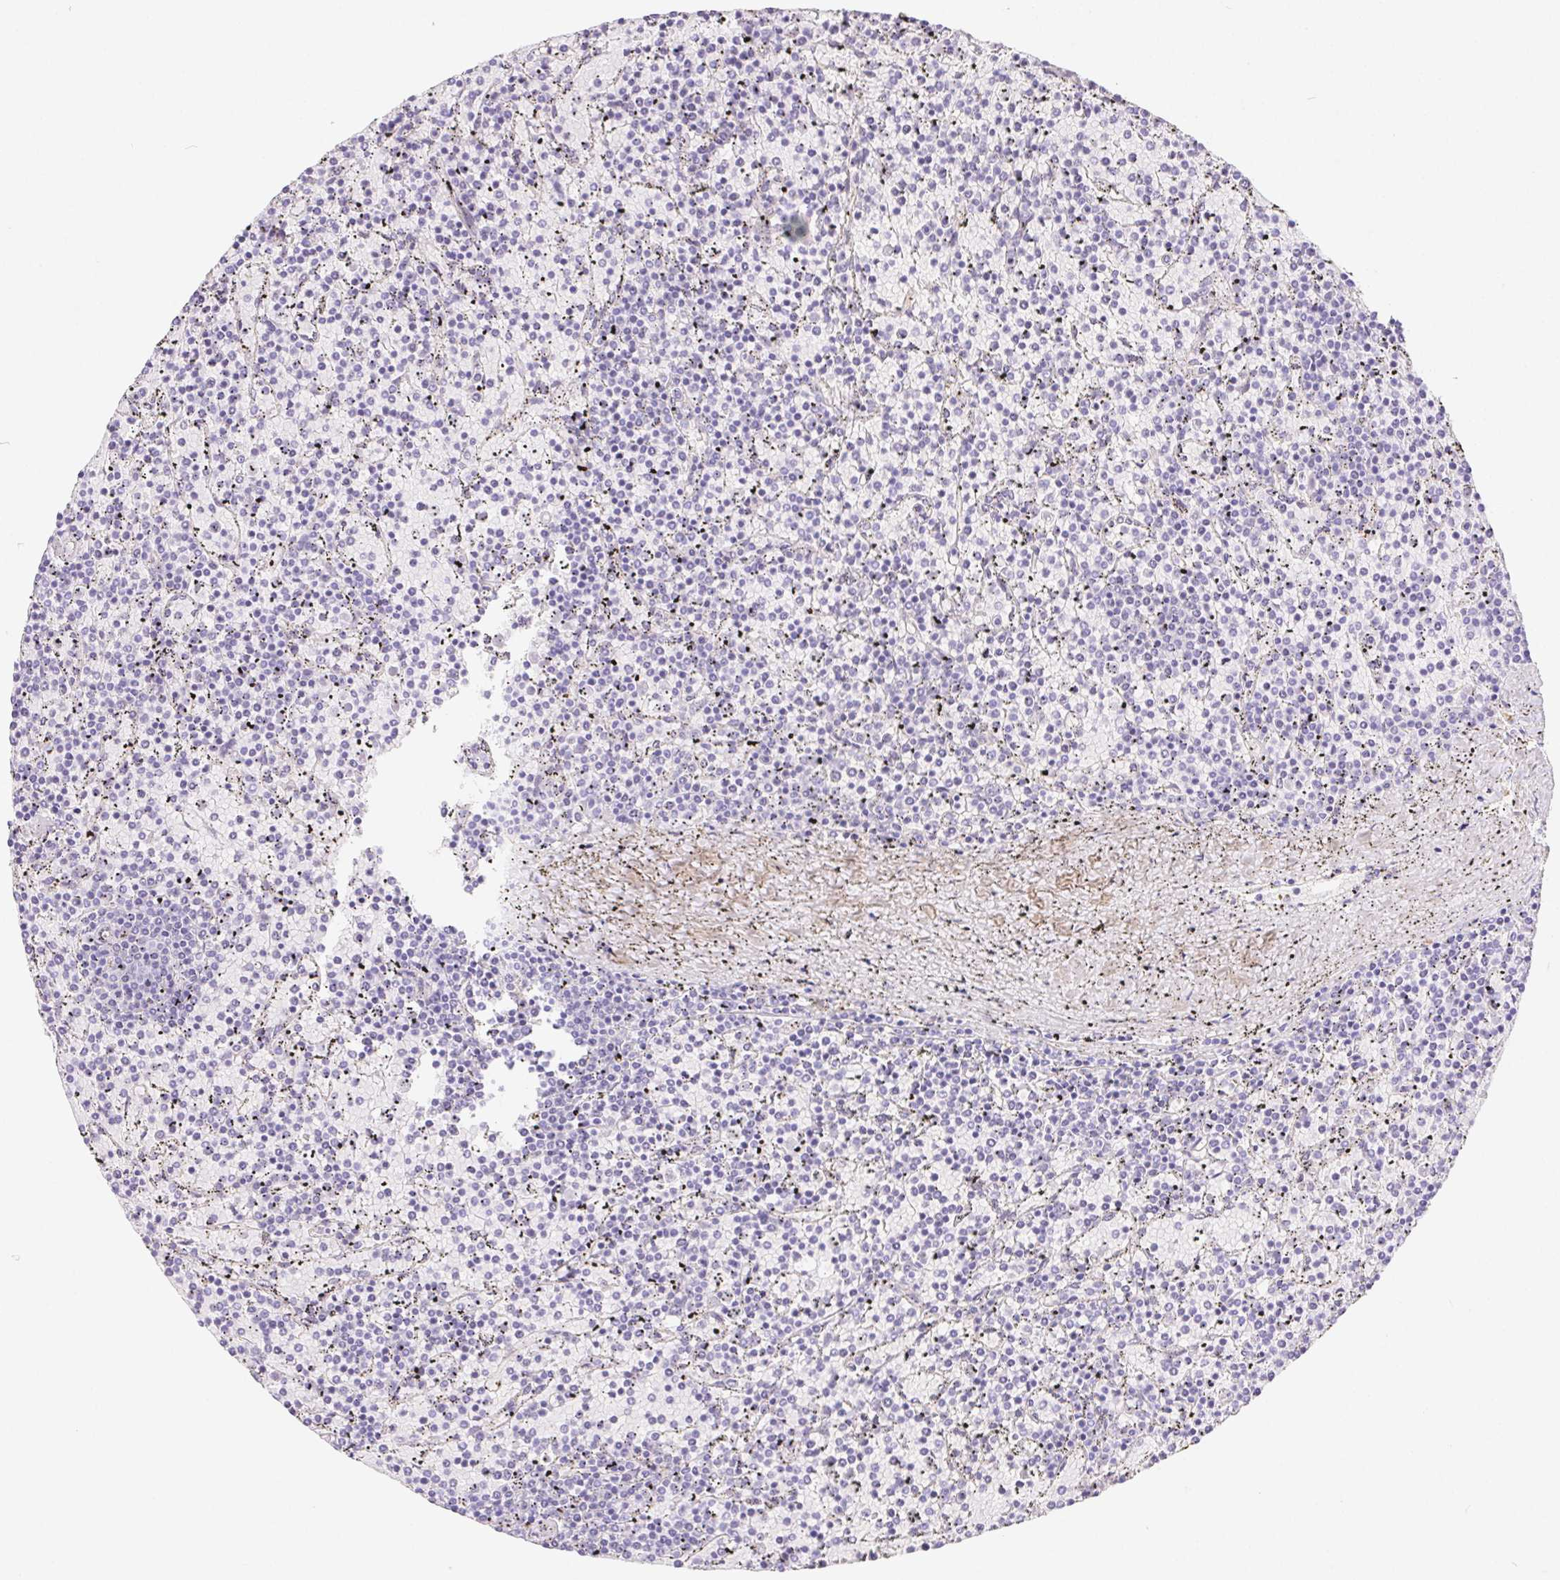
{"staining": {"intensity": "negative", "quantity": "none", "location": "none"}, "tissue": "lymphoma", "cell_type": "Tumor cells", "image_type": "cancer", "snomed": [{"axis": "morphology", "description": "Malignant lymphoma, non-Hodgkin's type, Low grade"}, {"axis": "topography", "description": "Spleen"}], "caption": "The immunohistochemistry photomicrograph has no significant positivity in tumor cells of lymphoma tissue.", "gene": "PNLIP", "patient": {"sex": "female", "age": 77}}